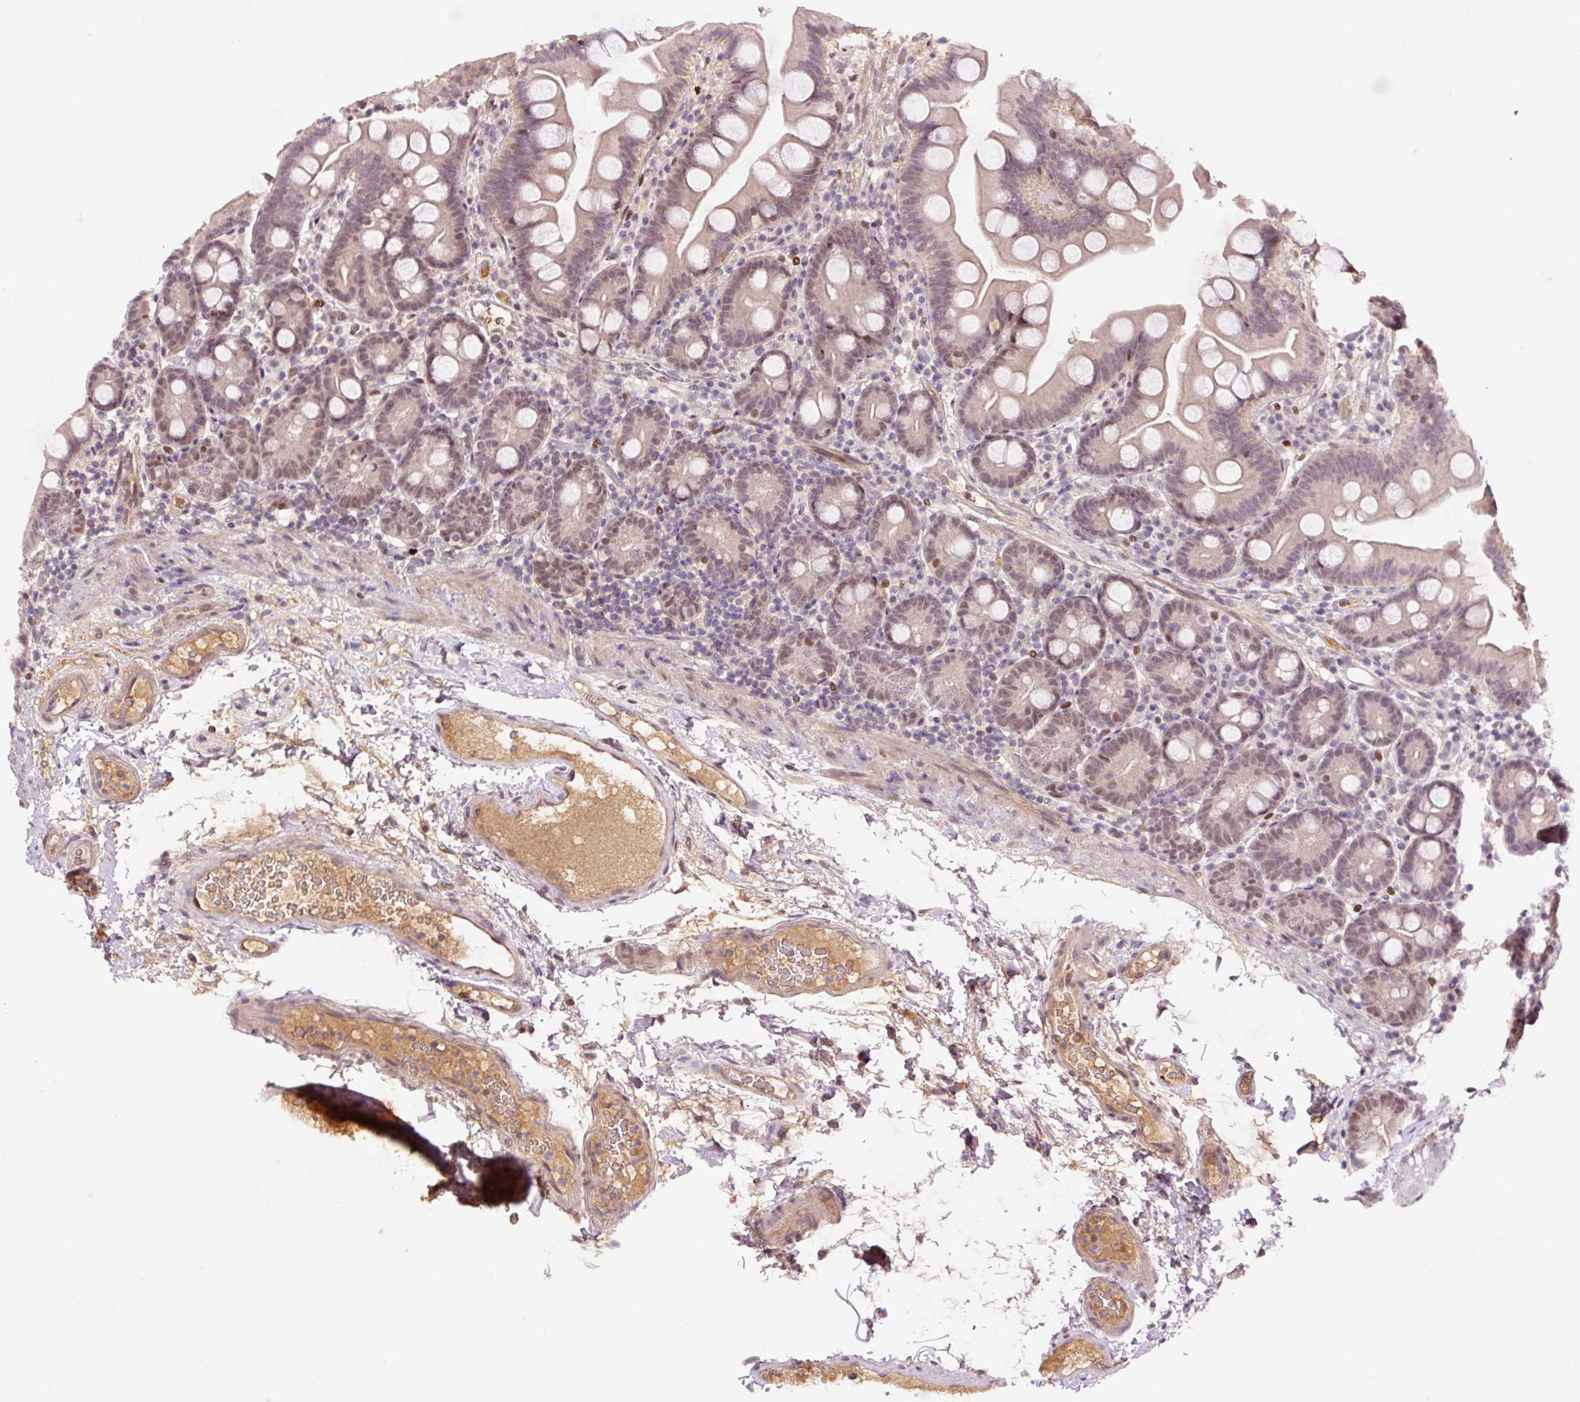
{"staining": {"intensity": "weak", "quantity": "25%-75%", "location": "nuclear"}, "tissue": "small intestine", "cell_type": "Glandular cells", "image_type": "normal", "snomed": [{"axis": "morphology", "description": "Normal tissue, NOS"}, {"axis": "topography", "description": "Small intestine"}], "caption": "Benign small intestine shows weak nuclear staining in about 25%-75% of glandular cells, visualized by immunohistochemistry.", "gene": "DPPA4", "patient": {"sex": "female", "age": 68}}